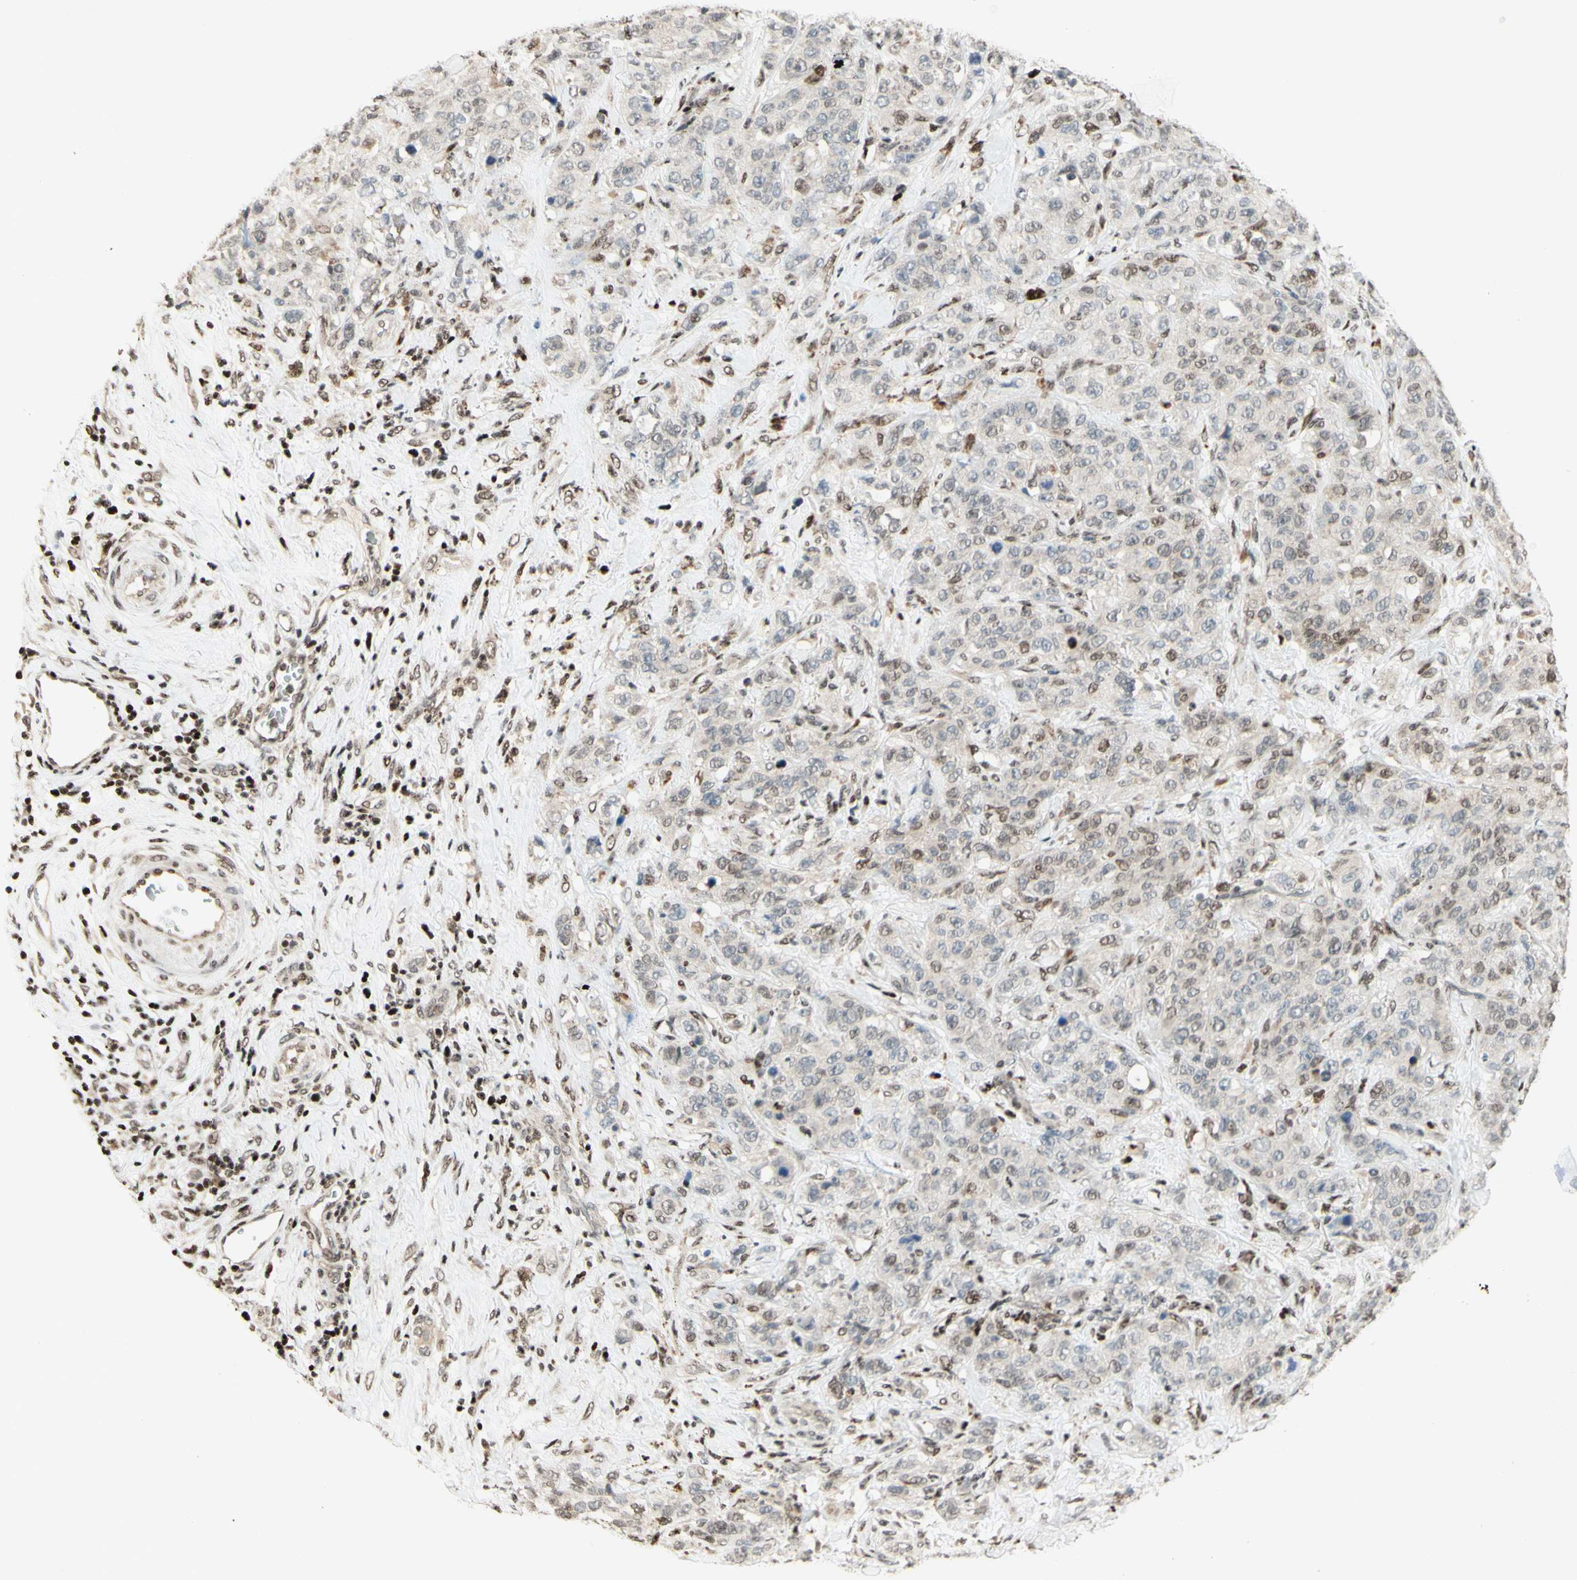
{"staining": {"intensity": "moderate", "quantity": "<25%", "location": "cytoplasmic/membranous,nuclear"}, "tissue": "stomach cancer", "cell_type": "Tumor cells", "image_type": "cancer", "snomed": [{"axis": "morphology", "description": "Adenocarcinoma, NOS"}, {"axis": "topography", "description": "Stomach"}], "caption": "Moderate cytoplasmic/membranous and nuclear protein expression is seen in about <25% of tumor cells in stomach cancer. The staining was performed using DAB, with brown indicating positive protein expression. Nuclei are stained blue with hematoxylin.", "gene": "CDKL5", "patient": {"sex": "male", "age": 48}}